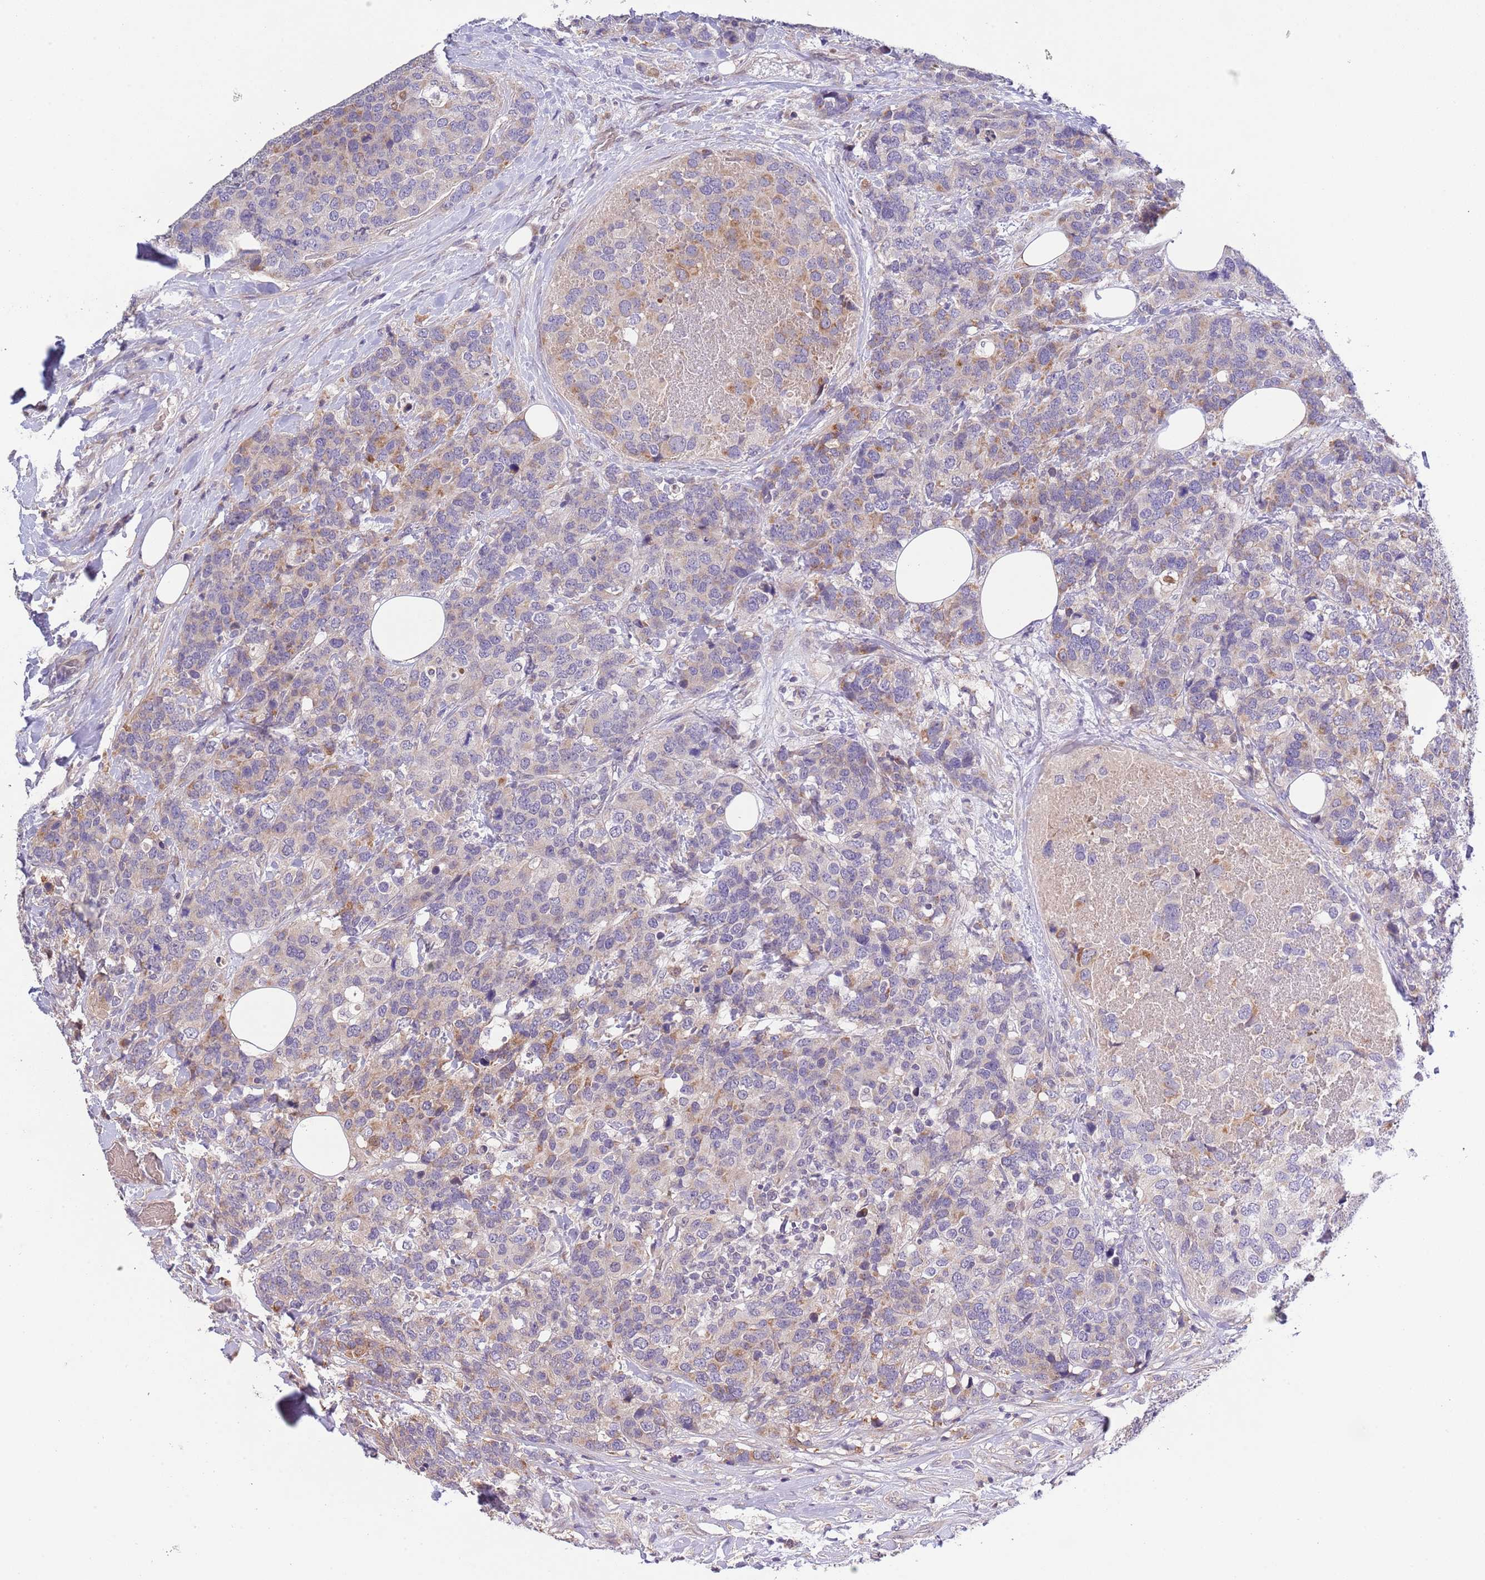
{"staining": {"intensity": "weak", "quantity": "<25%", "location": "cytoplasmic/membranous"}, "tissue": "breast cancer", "cell_type": "Tumor cells", "image_type": "cancer", "snomed": [{"axis": "morphology", "description": "Lobular carcinoma"}, {"axis": "topography", "description": "Breast"}], "caption": "Tumor cells are negative for brown protein staining in lobular carcinoma (breast). The staining is performed using DAB (3,3'-diaminobenzidine) brown chromogen with nuclei counter-stained in using hematoxylin.", "gene": "LIPJ", "patient": {"sex": "female", "age": 59}}